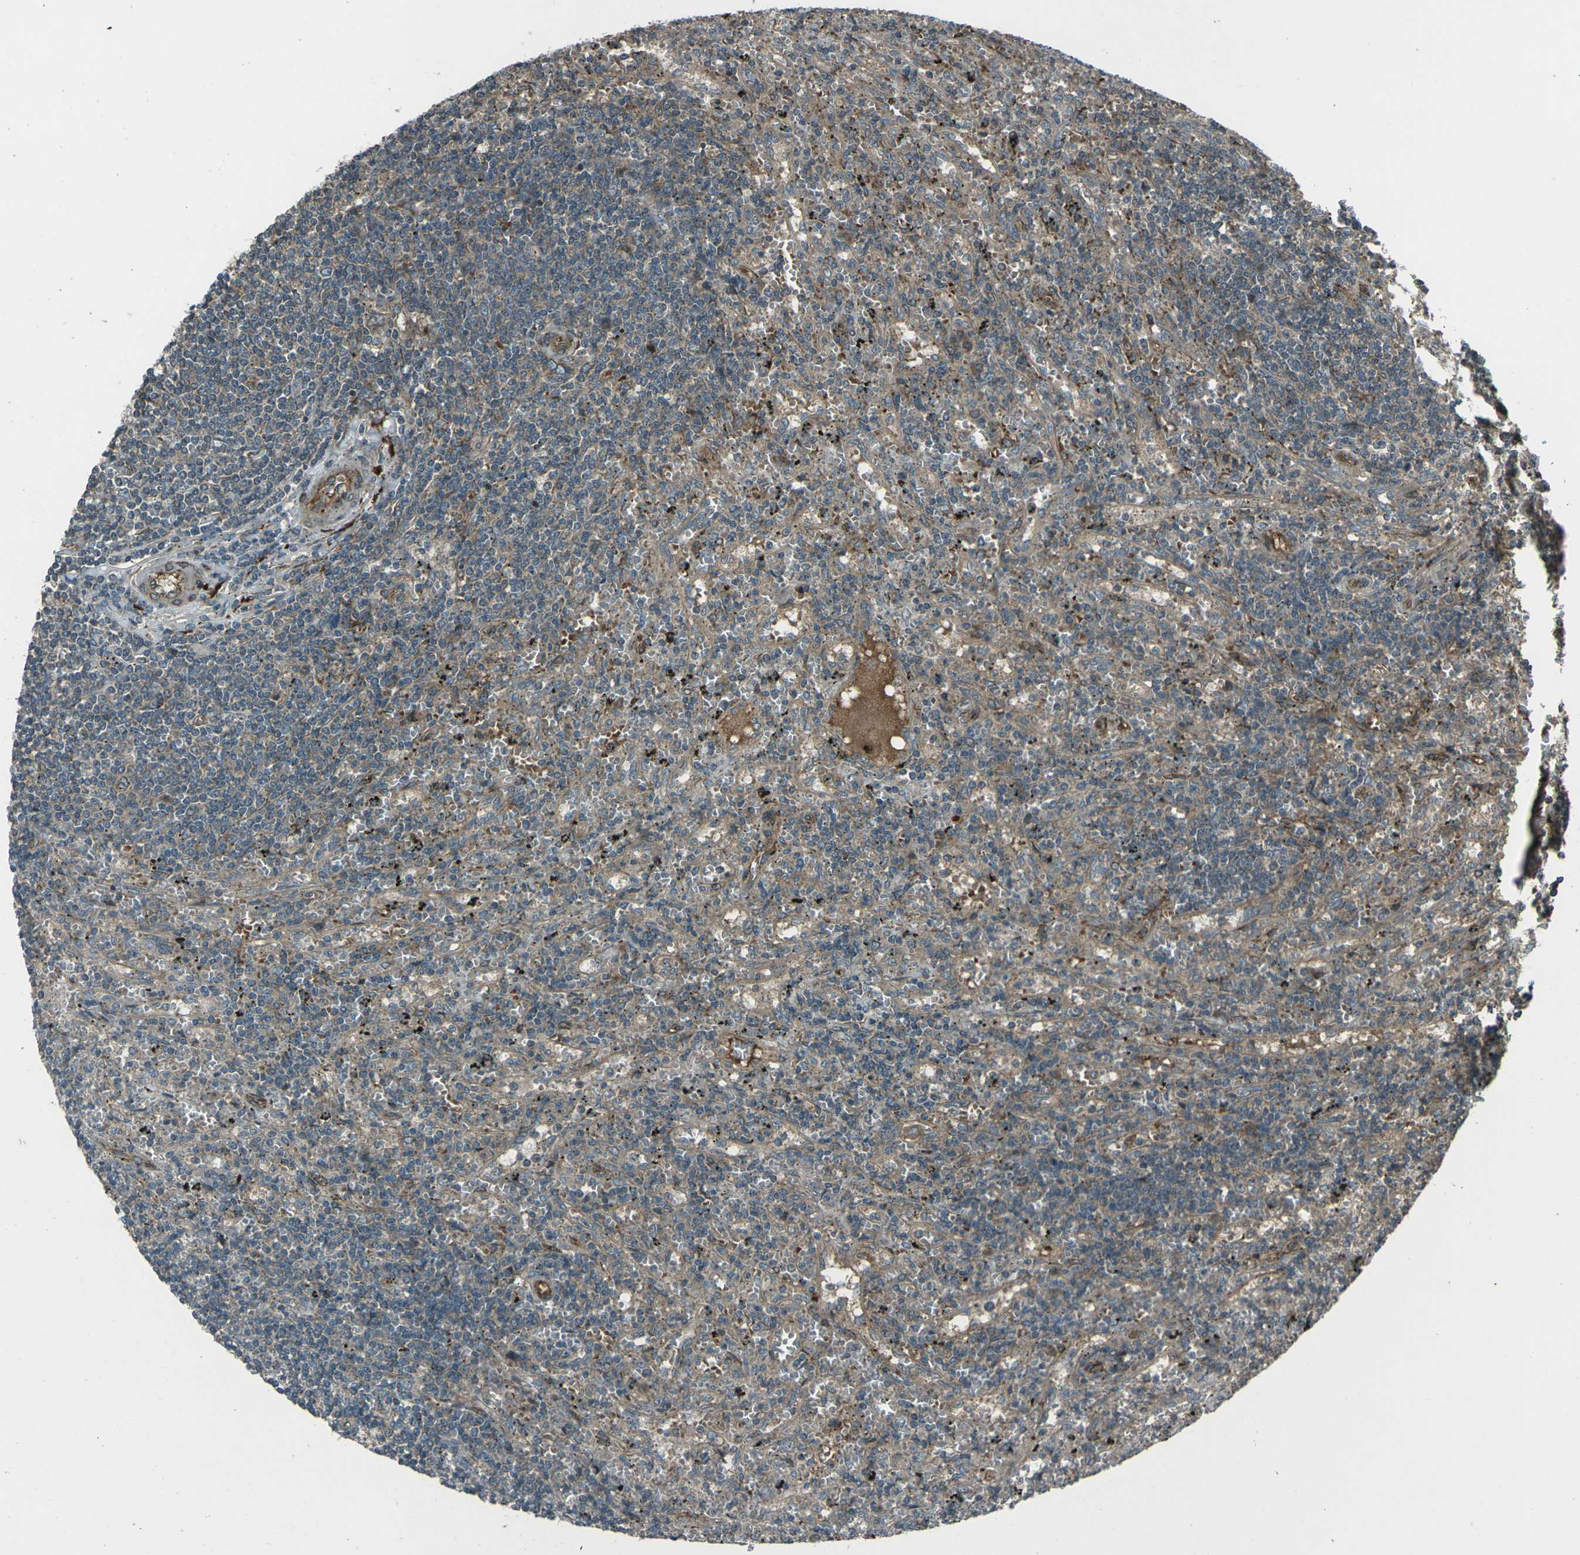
{"staining": {"intensity": "weak", "quantity": ">75%", "location": "cytoplasmic/membranous"}, "tissue": "lymphoma", "cell_type": "Tumor cells", "image_type": "cancer", "snomed": [{"axis": "morphology", "description": "Malignant lymphoma, non-Hodgkin's type, Low grade"}, {"axis": "topography", "description": "Spleen"}], "caption": "High-power microscopy captured an immunohistochemistry micrograph of lymphoma, revealing weak cytoplasmic/membranous staining in about >75% of tumor cells.", "gene": "LSMEM1", "patient": {"sex": "male", "age": 76}}